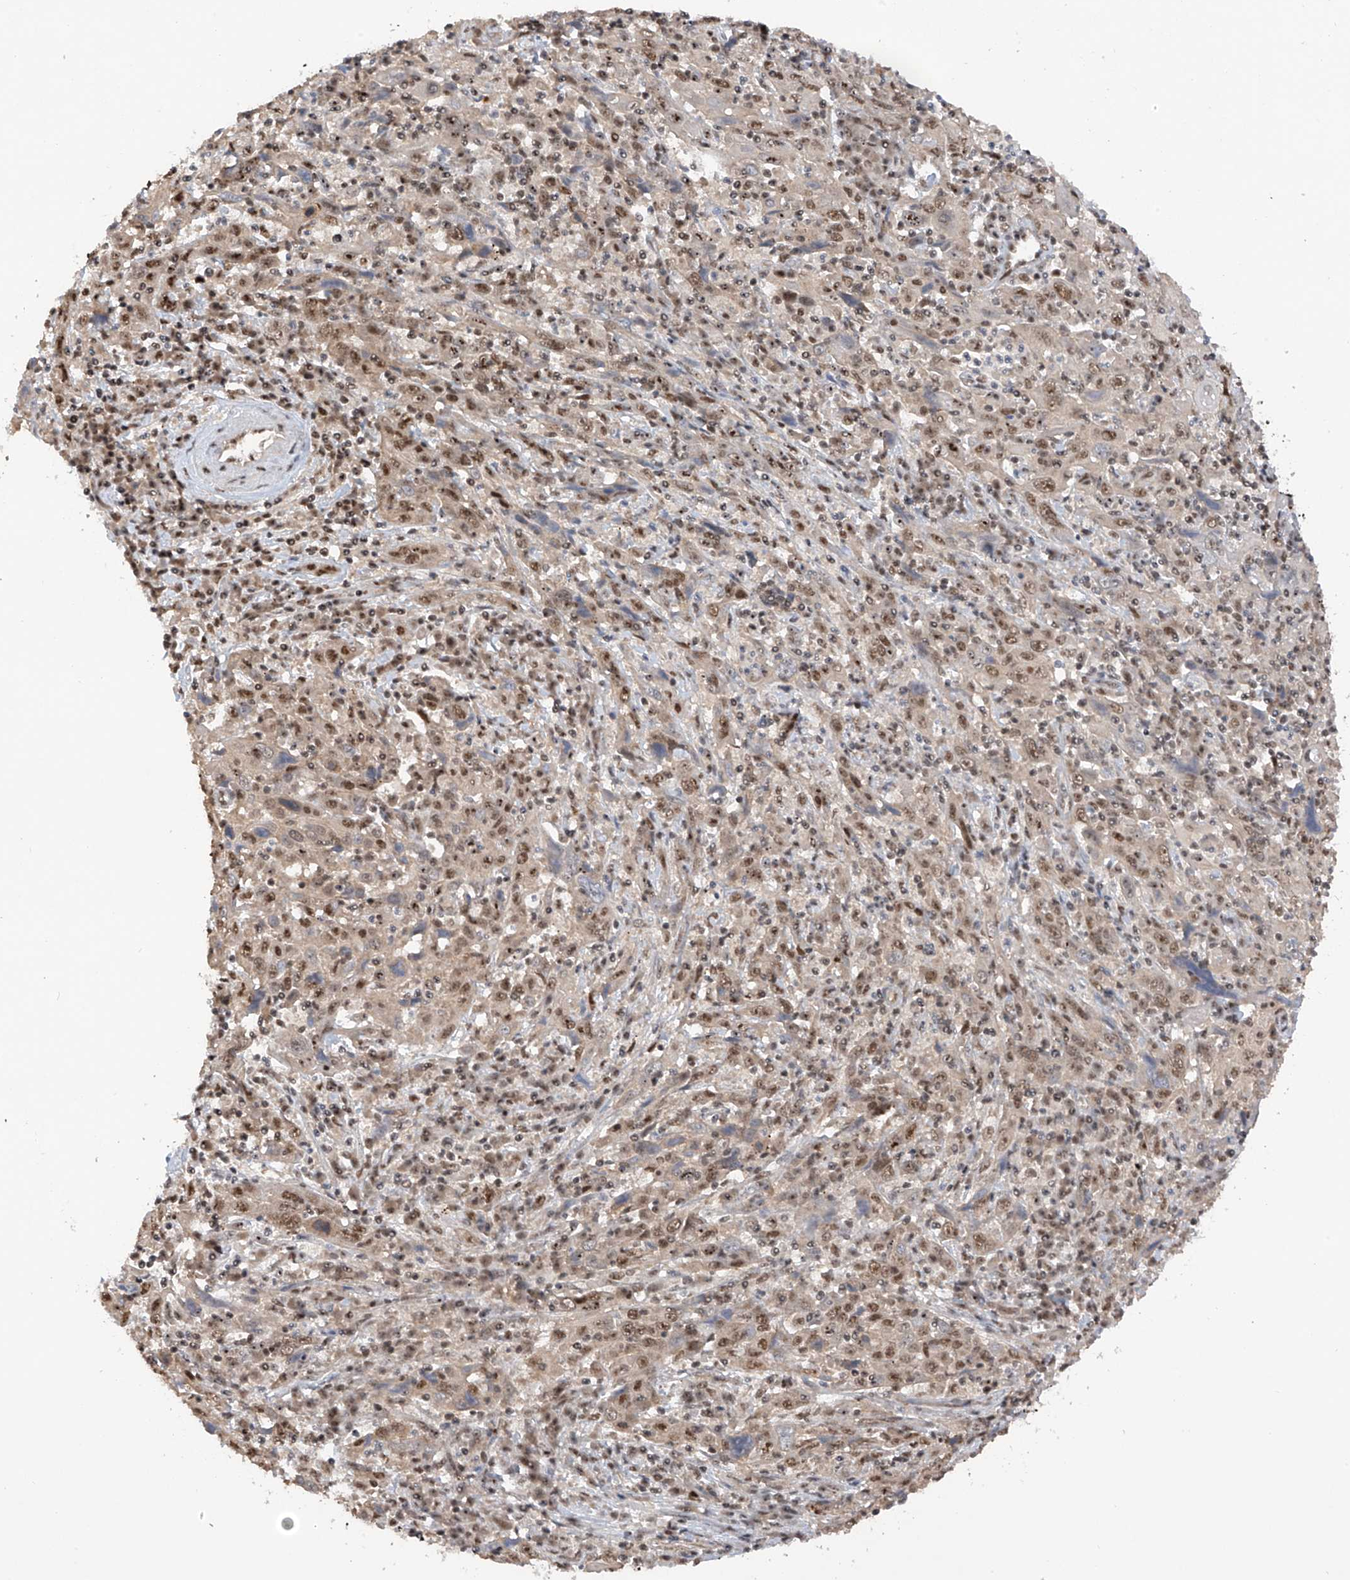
{"staining": {"intensity": "moderate", "quantity": "25%-75%", "location": "nuclear"}, "tissue": "cervical cancer", "cell_type": "Tumor cells", "image_type": "cancer", "snomed": [{"axis": "morphology", "description": "Squamous cell carcinoma, NOS"}, {"axis": "topography", "description": "Cervix"}], "caption": "A brown stain highlights moderate nuclear expression of a protein in squamous cell carcinoma (cervical) tumor cells.", "gene": "RPAIN", "patient": {"sex": "female", "age": 46}}